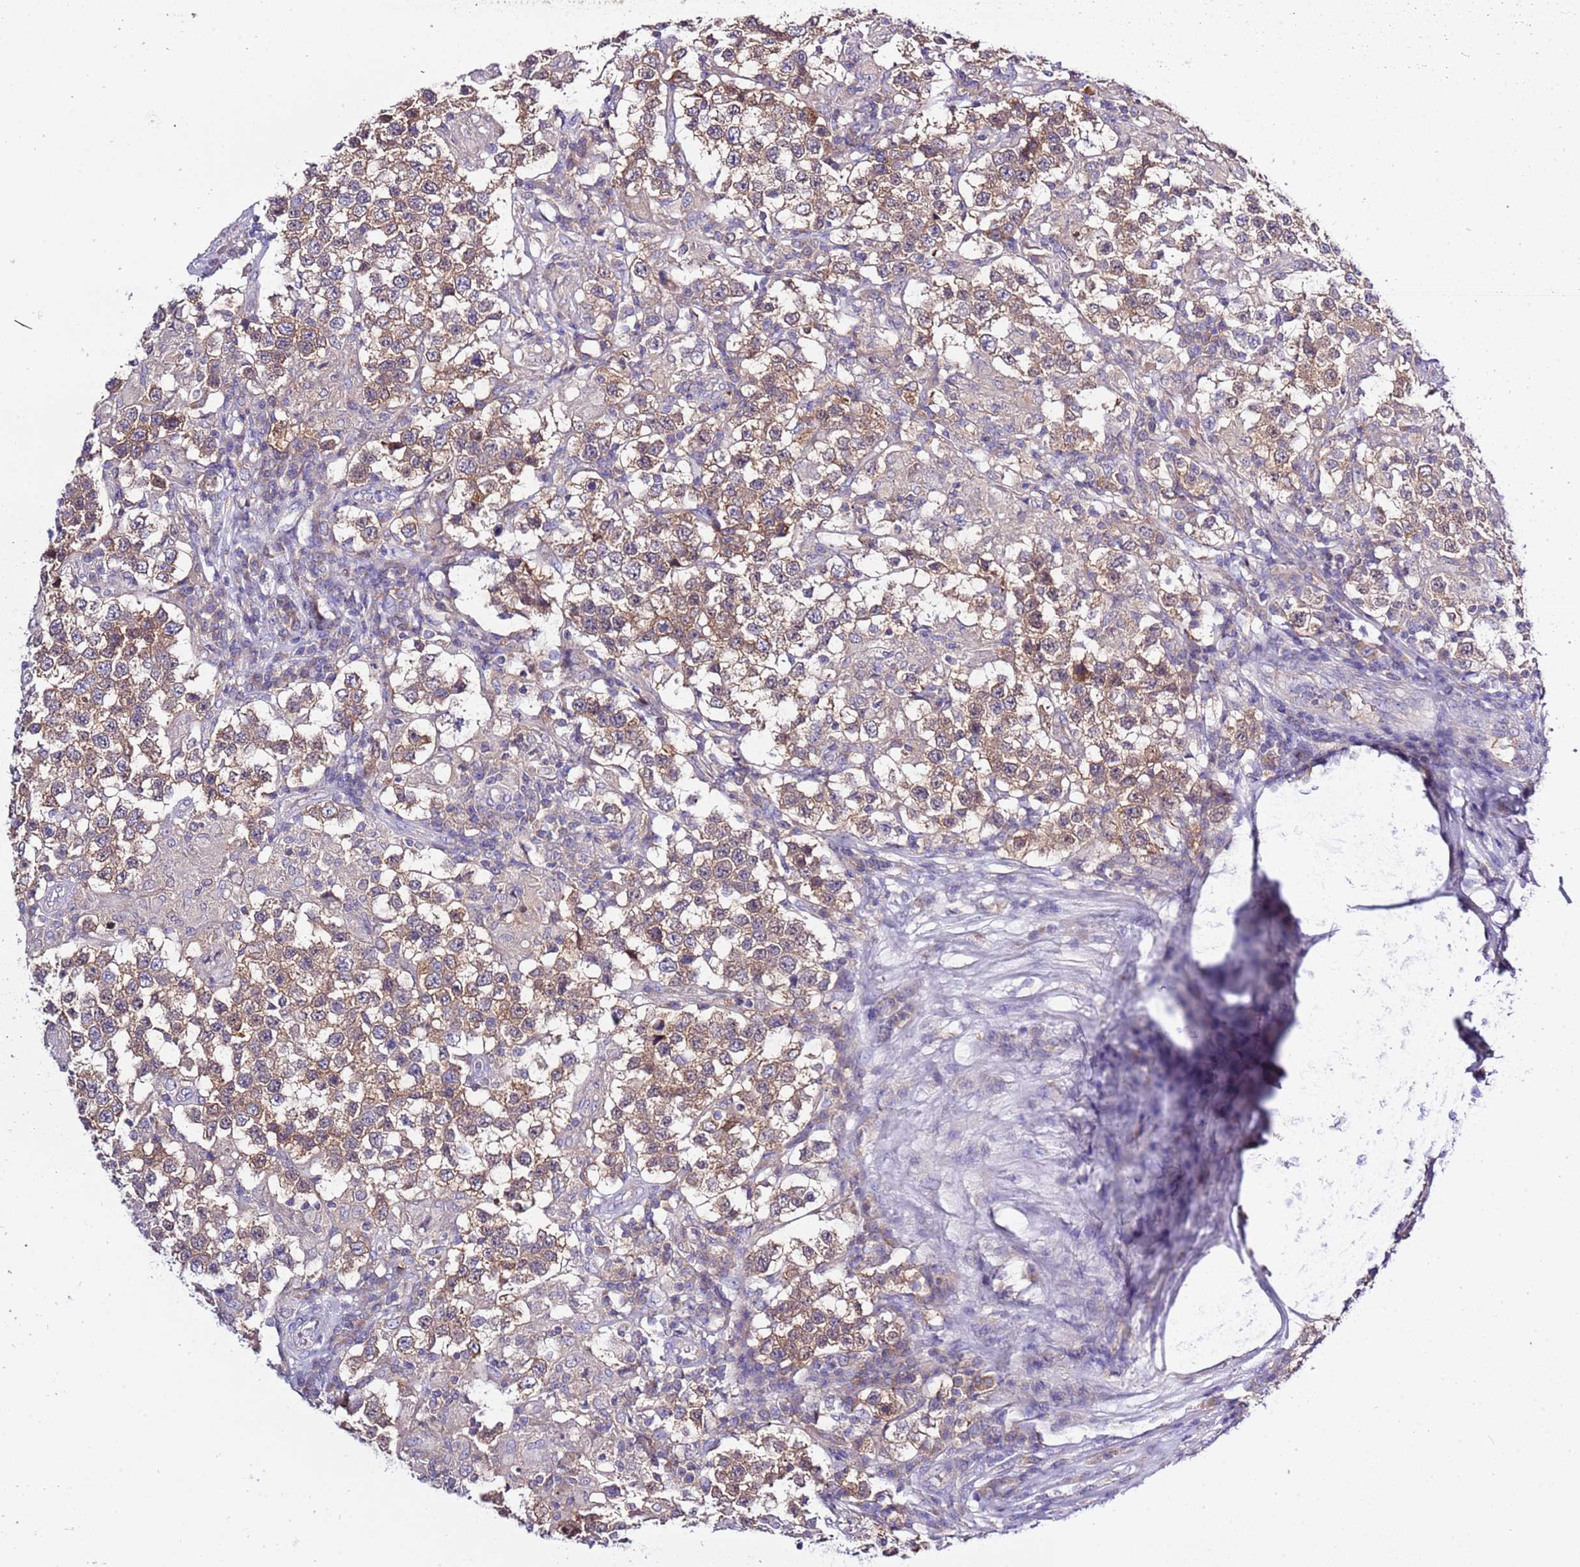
{"staining": {"intensity": "moderate", "quantity": ">75%", "location": "cytoplasmic/membranous"}, "tissue": "testis cancer", "cell_type": "Tumor cells", "image_type": "cancer", "snomed": [{"axis": "morphology", "description": "Seminoma, NOS"}, {"axis": "morphology", "description": "Carcinoma, Embryonal, NOS"}, {"axis": "topography", "description": "Testis"}], "caption": "About >75% of tumor cells in embryonal carcinoma (testis) reveal moderate cytoplasmic/membranous protein expression as visualized by brown immunohistochemical staining.", "gene": "STIP1", "patient": {"sex": "male", "age": 41}}